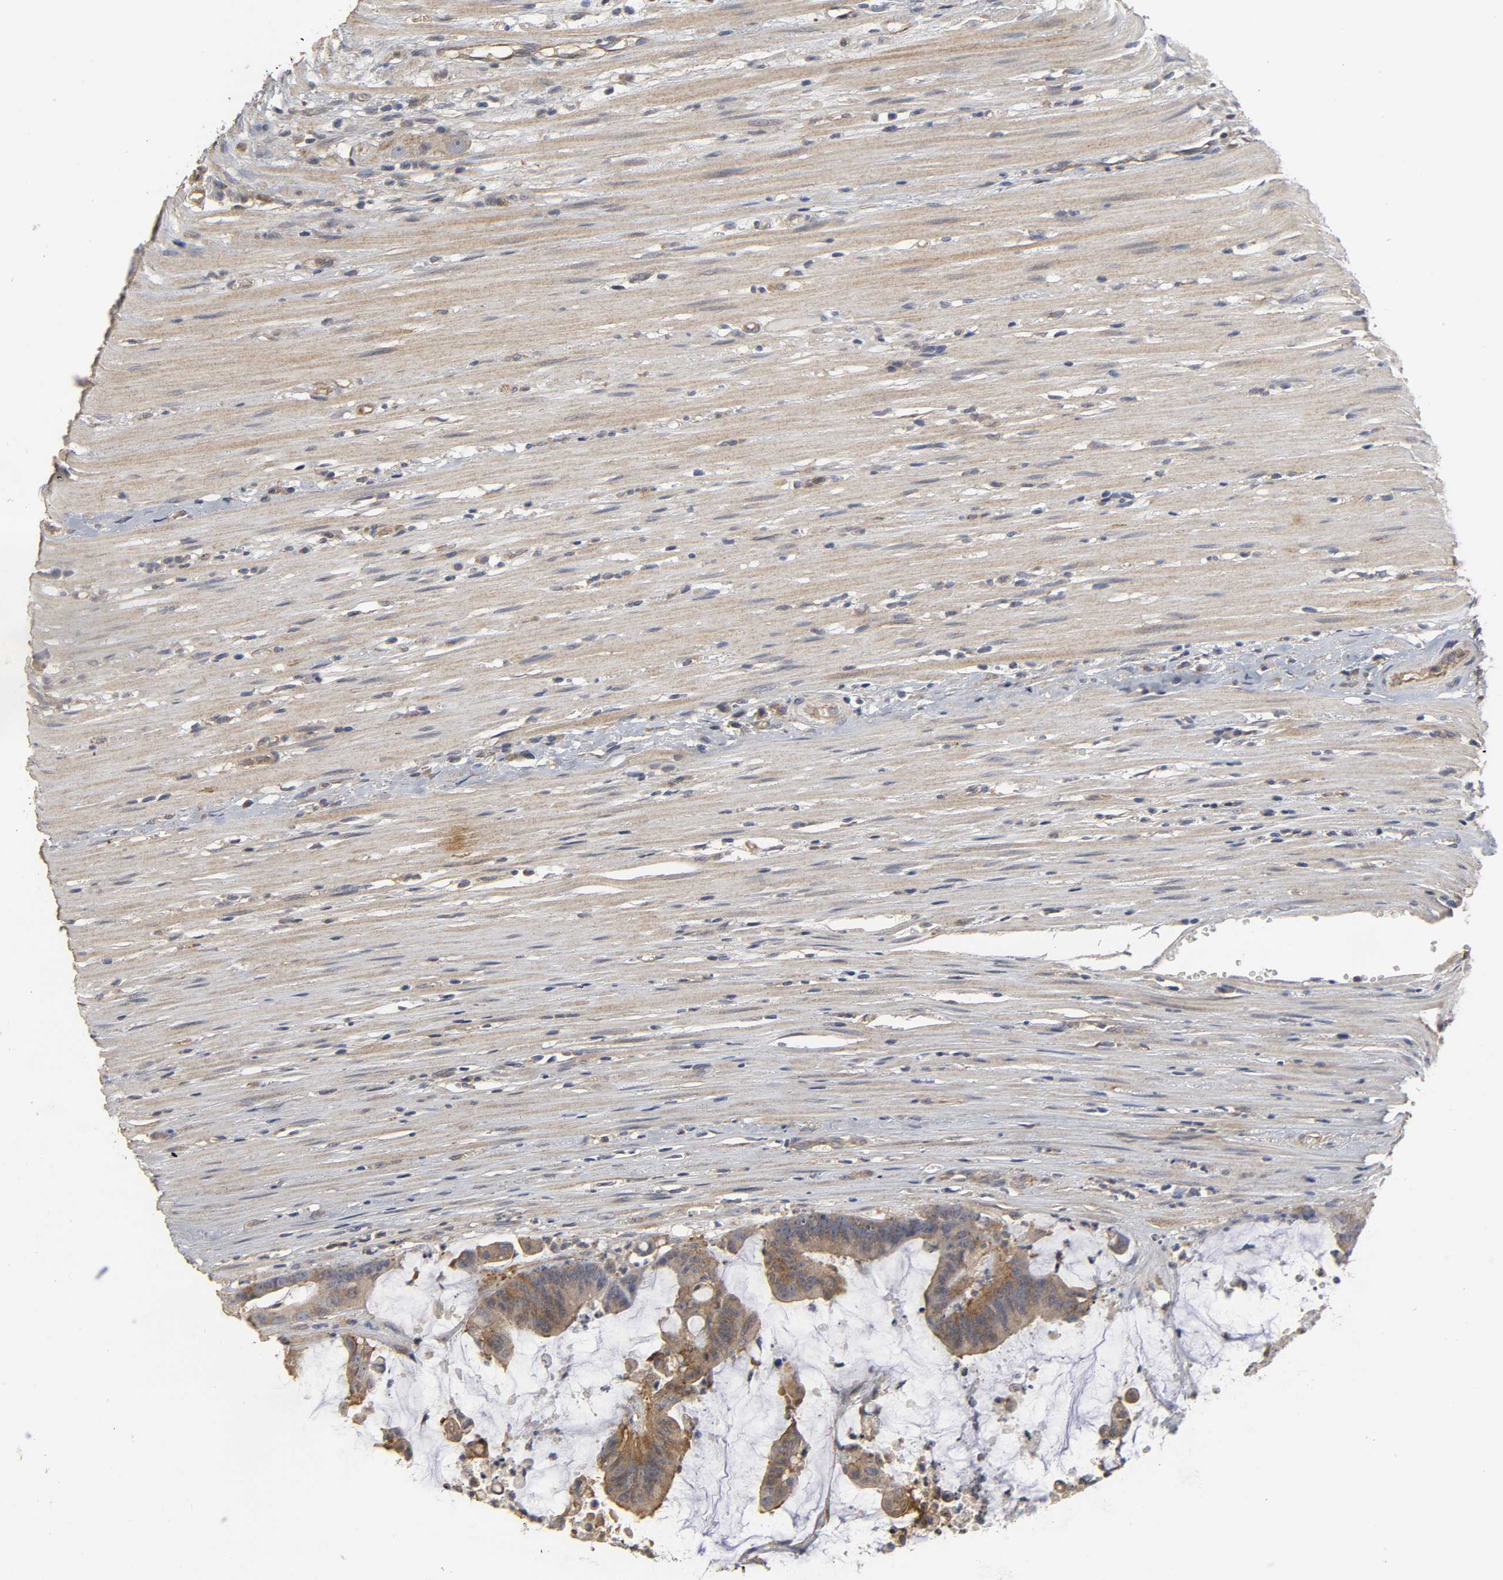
{"staining": {"intensity": "strong", "quantity": ">75%", "location": "cytoplasmic/membranous"}, "tissue": "colorectal cancer", "cell_type": "Tumor cells", "image_type": "cancer", "snomed": [{"axis": "morphology", "description": "Adenocarcinoma, NOS"}, {"axis": "topography", "description": "Rectum"}], "caption": "Protein staining of adenocarcinoma (colorectal) tissue exhibits strong cytoplasmic/membranous expression in about >75% of tumor cells.", "gene": "SH3GLB1", "patient": {"sex": "female", "age": 66}}